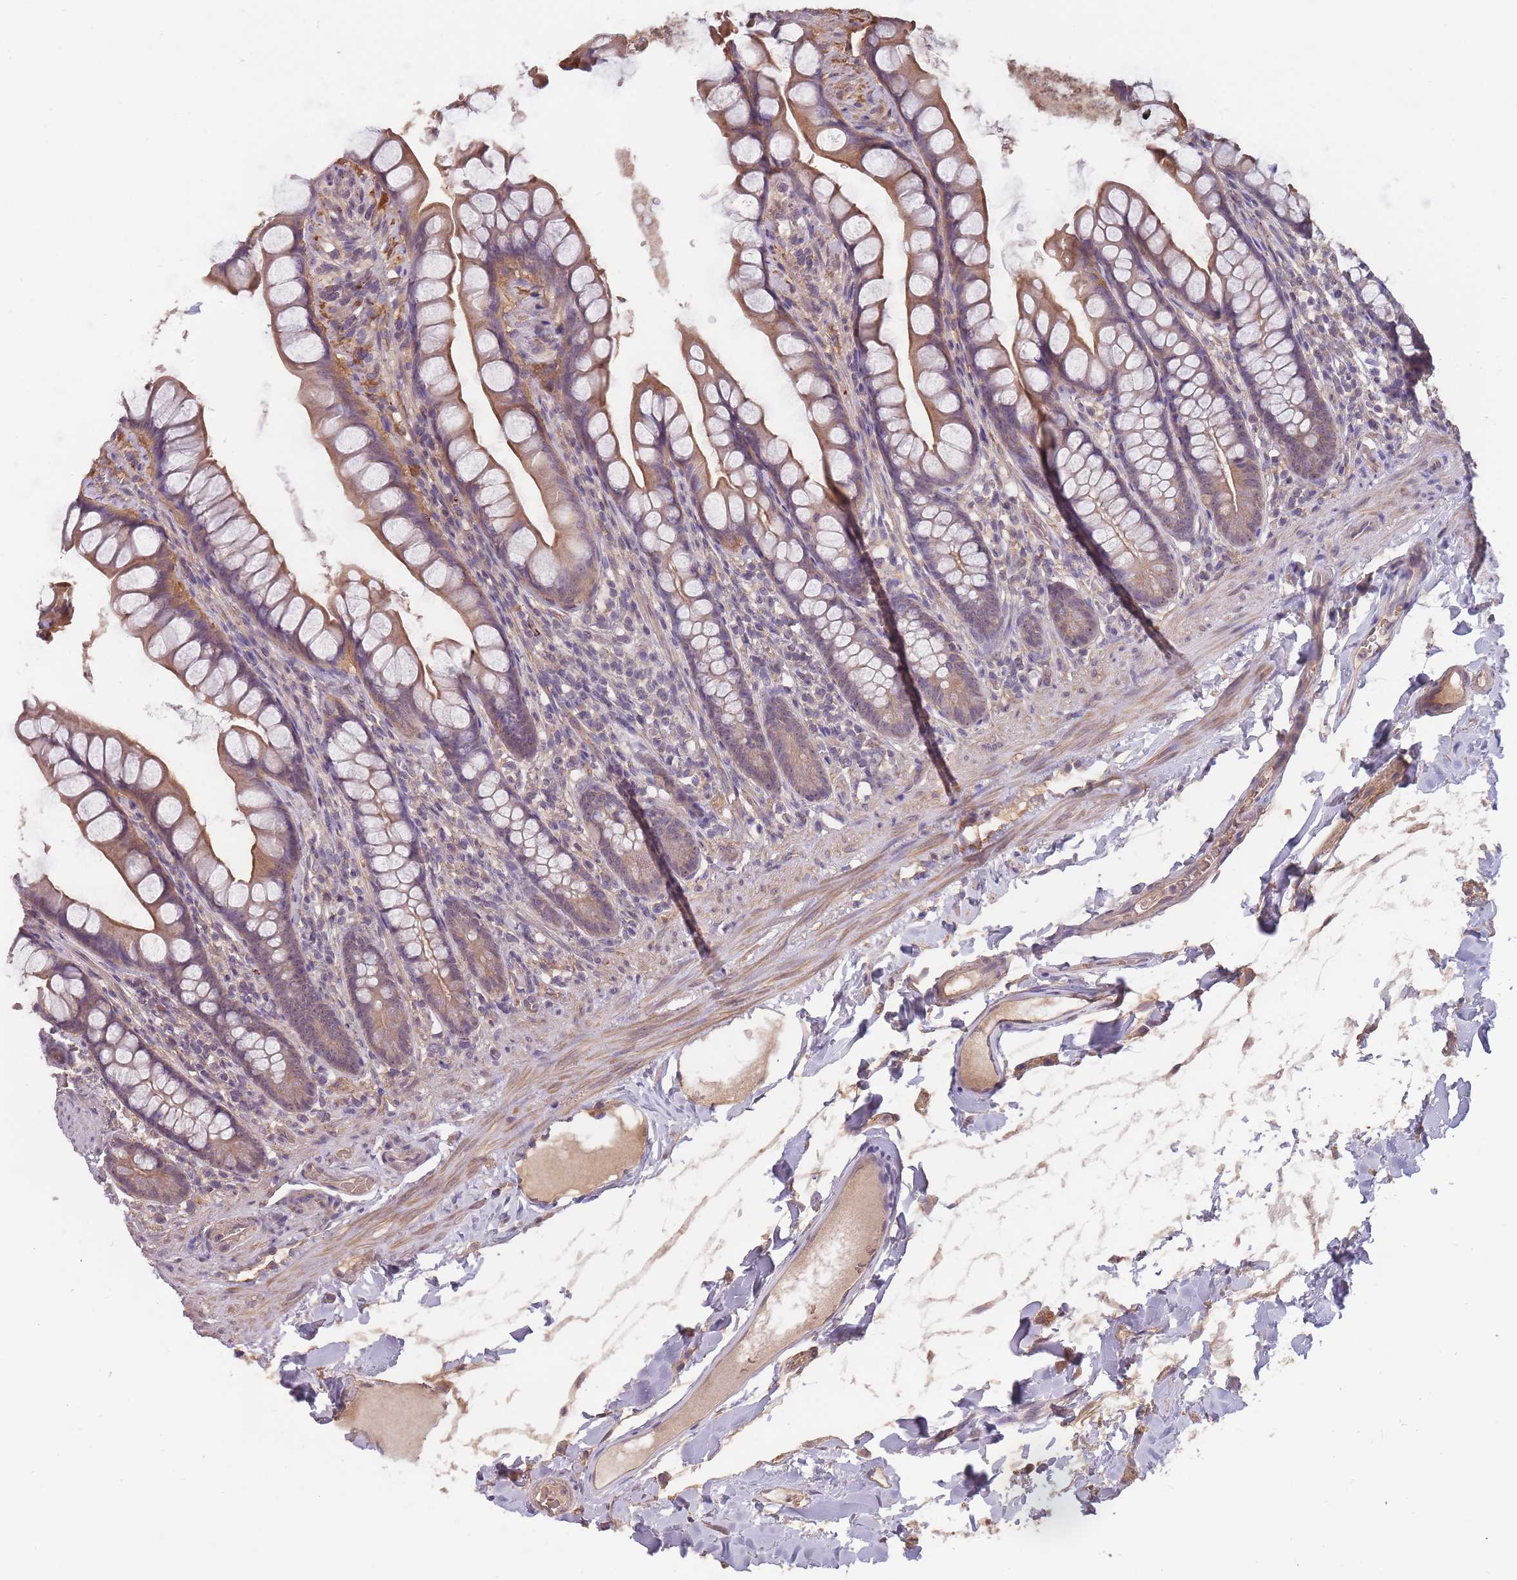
{"staining": {"intensity": "moderate", "quantity": "25%-75%", "location": "cytoplasmic/membranous"}, "tissue": "small intestine", "cell_type": "Glandular cells", "image_type": "normal", "snomed": [{"axis": "morphology", "description": "Normal tissue, NOS"}, {"axis": "topography", "description": "Small intestine"}], "caption": "A micrograph showing moderate cytoplasmic/membranous positivity in about 25%-75% of glandular cells in benign small intestine, as visualized by brown immunohistochemical staining.", "gene": "KIAA1755", "patient": {"sex": "male", "age": 70}}